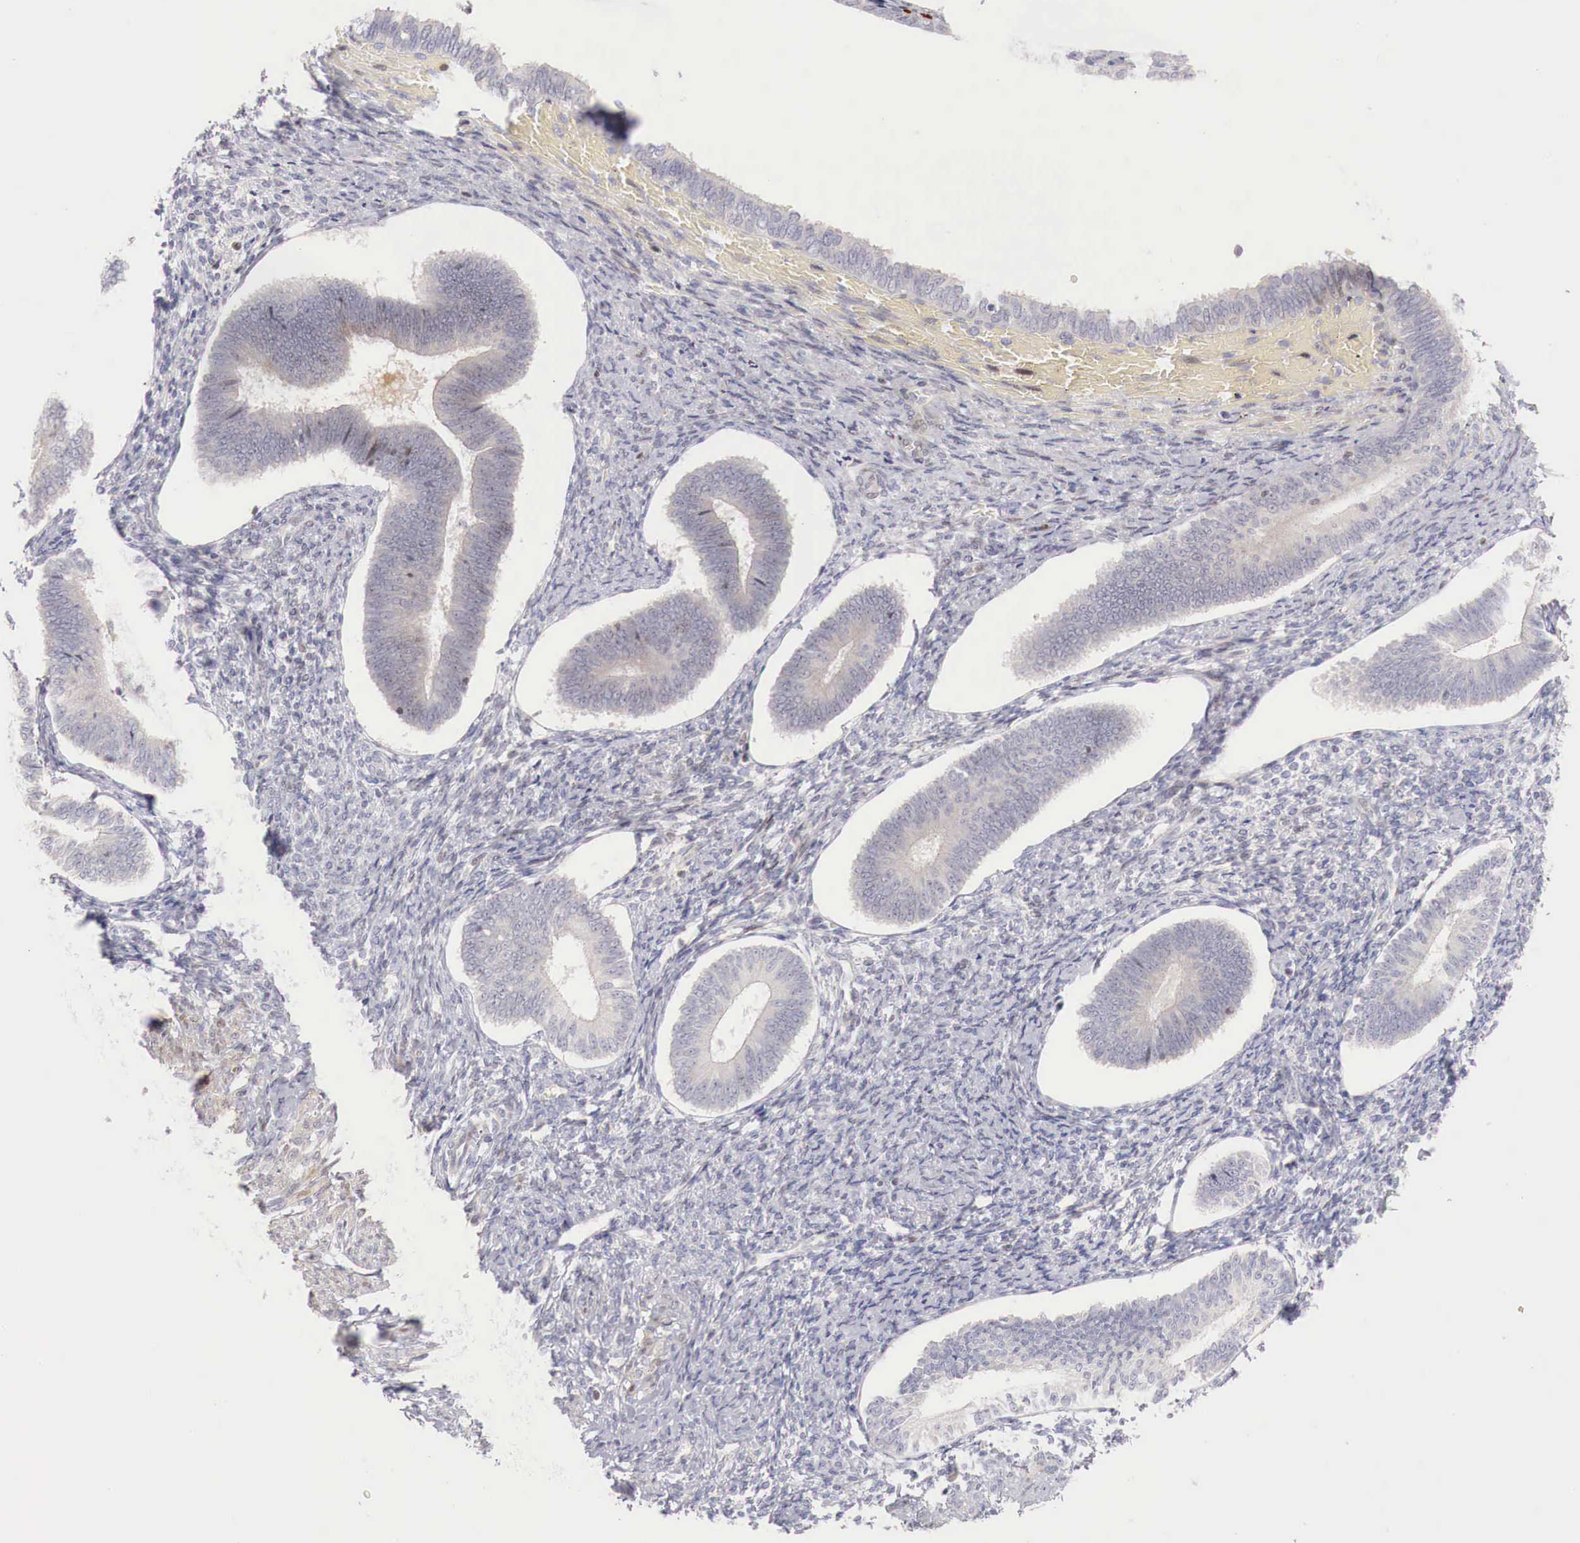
{"staining": {"intensity": "negative", "quantity": "none", "location": "none"}, "tissue": "endometrium", "cell_type": "Cells in endometrial stroma", "image_type": "normal", "snomed": [{"axis": "morphology", "description": "Normal tissue, NOS"}, {"axis": "topography", "description": "Endometrium"}], "caption": "Micrograph shows no protein expression in cells in endometrial stroma of normal endometrium. Brightfield microscopy of IHC stained with DAB (brown) and hematoxylin (blue), captured at high magnification.", "gene": "CLCN5", "patient": {"sex": "female", "age": 82}}